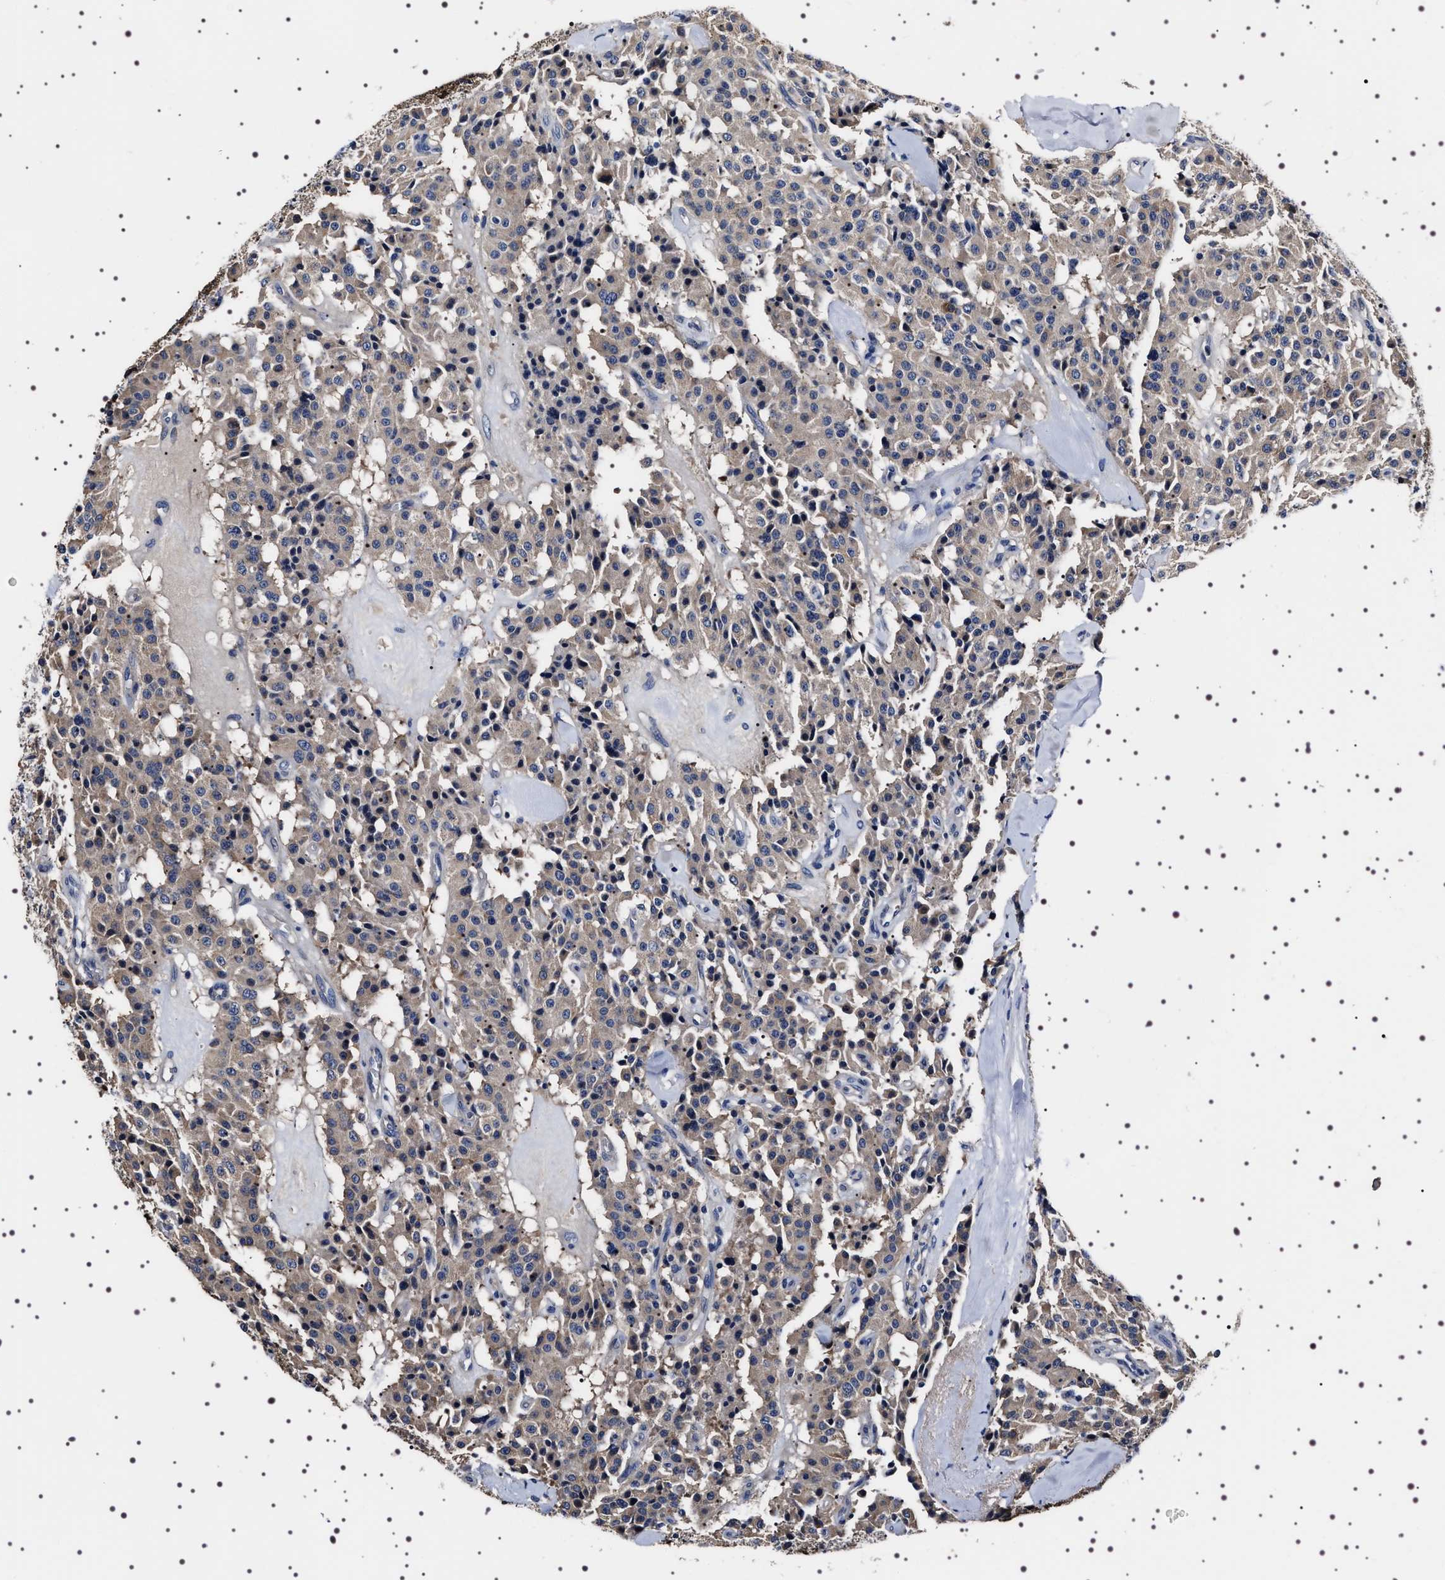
{"staining": {"intensity": "weak", "quantity": ">75%", "location": "cytoplasmic/membranous"}, "tissue": "carcinoid", "cell_type": "Tumor cells", "image_type": "cancer", "snomed": [{"axis": "morphology", "description": "Carcinoid, malignant, NOS"}, {"axis": "topography", "description": "Lung"}], "caption": "Protein expression analysis of human malignant carcinoid reveals weak cytoplasmic/membranous staining in about >75% of tumor cells.", "gene": "TARBP1", "patient": {"sex": "male", "age": 30}}